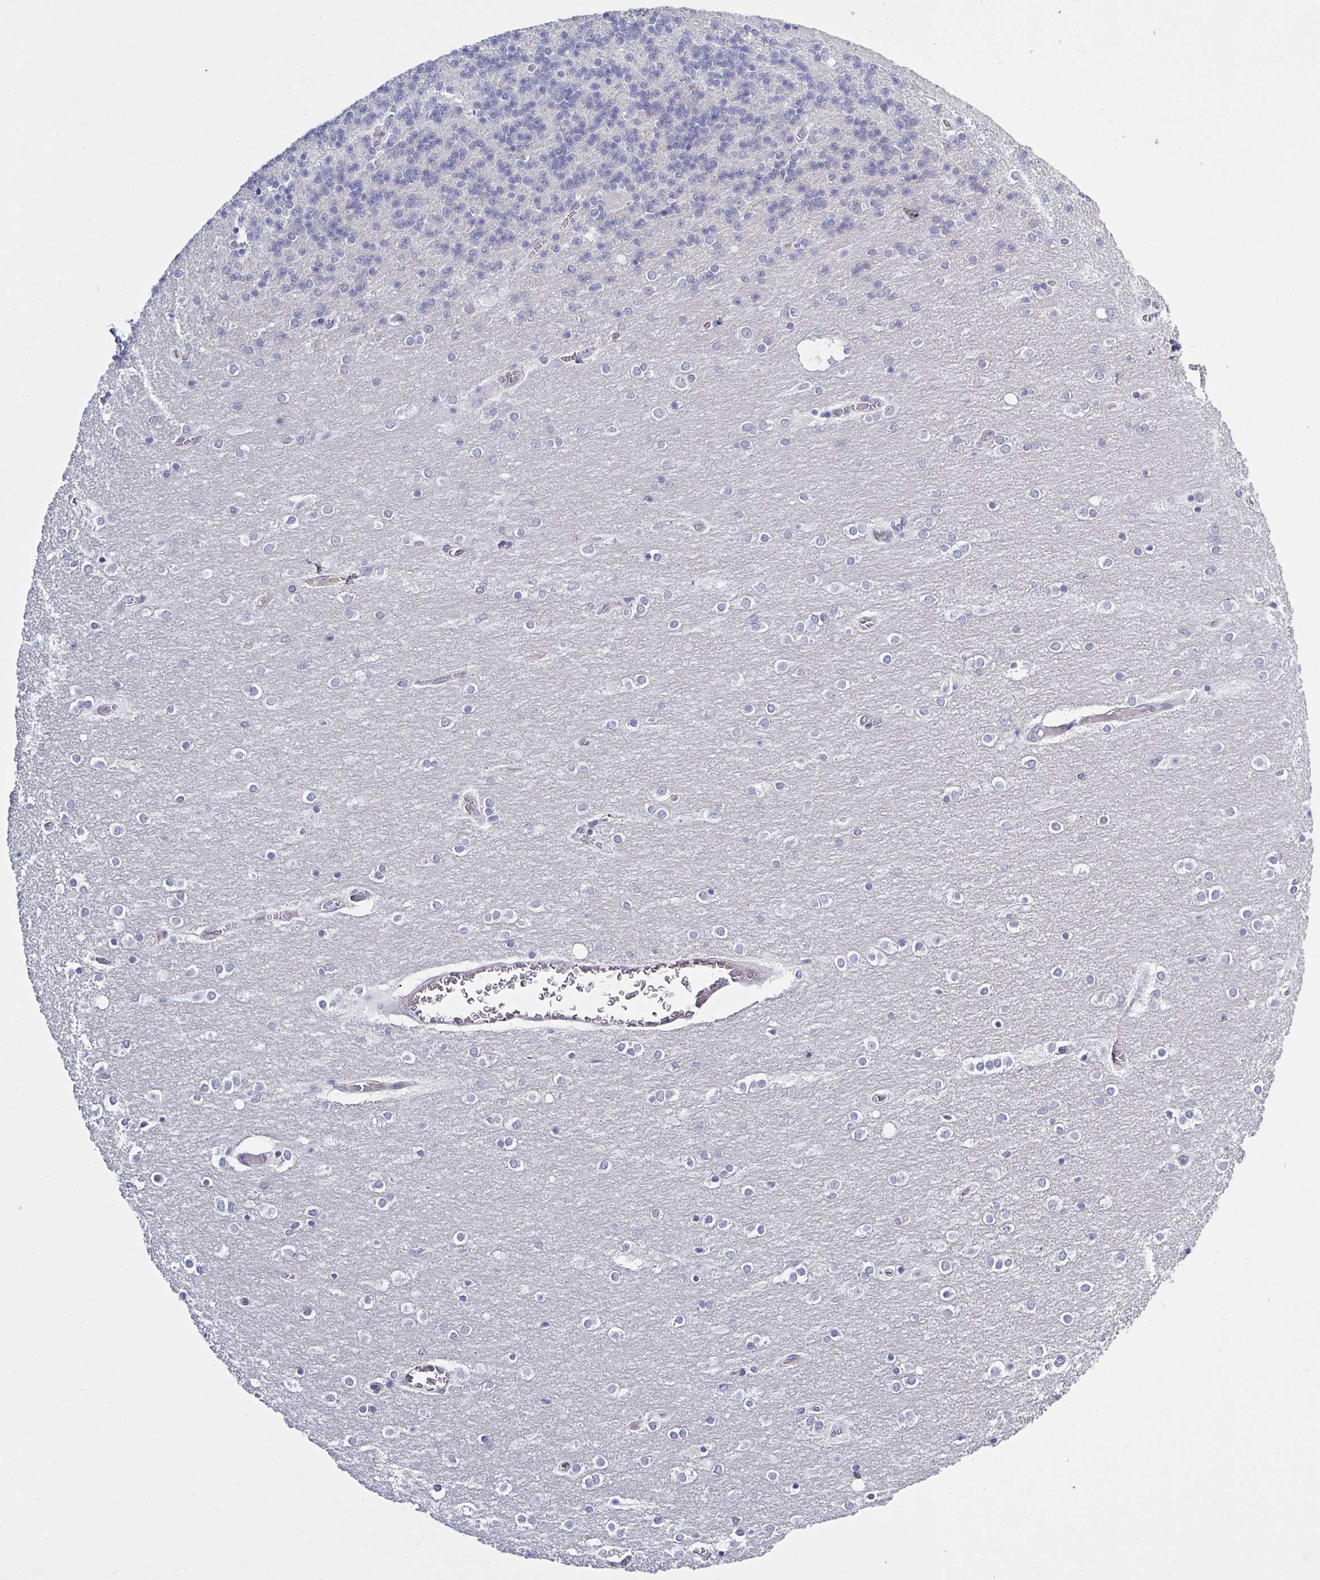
{"staining": {"intensity": "weak", "quantity": "<25%", "location": "cytoplasmic/membranous"}, "tissue": "cerebellum", "cell_type": "Cells in granular layer", "image_type": "normal", "snomed": [{"axis": "morphology", "description": "Normal tissue, NOS"}, {"axis": "topography", "description": "Cerebellum"}], "caption": "Immunohistochemistry photomicrograph of benign cerebellum: human cerebellum stained with DAB exhibits no significant protein positivity in cells in granular layer.", "gene": "KDM4D", "patient": {"sex": "female", "age": 54}}